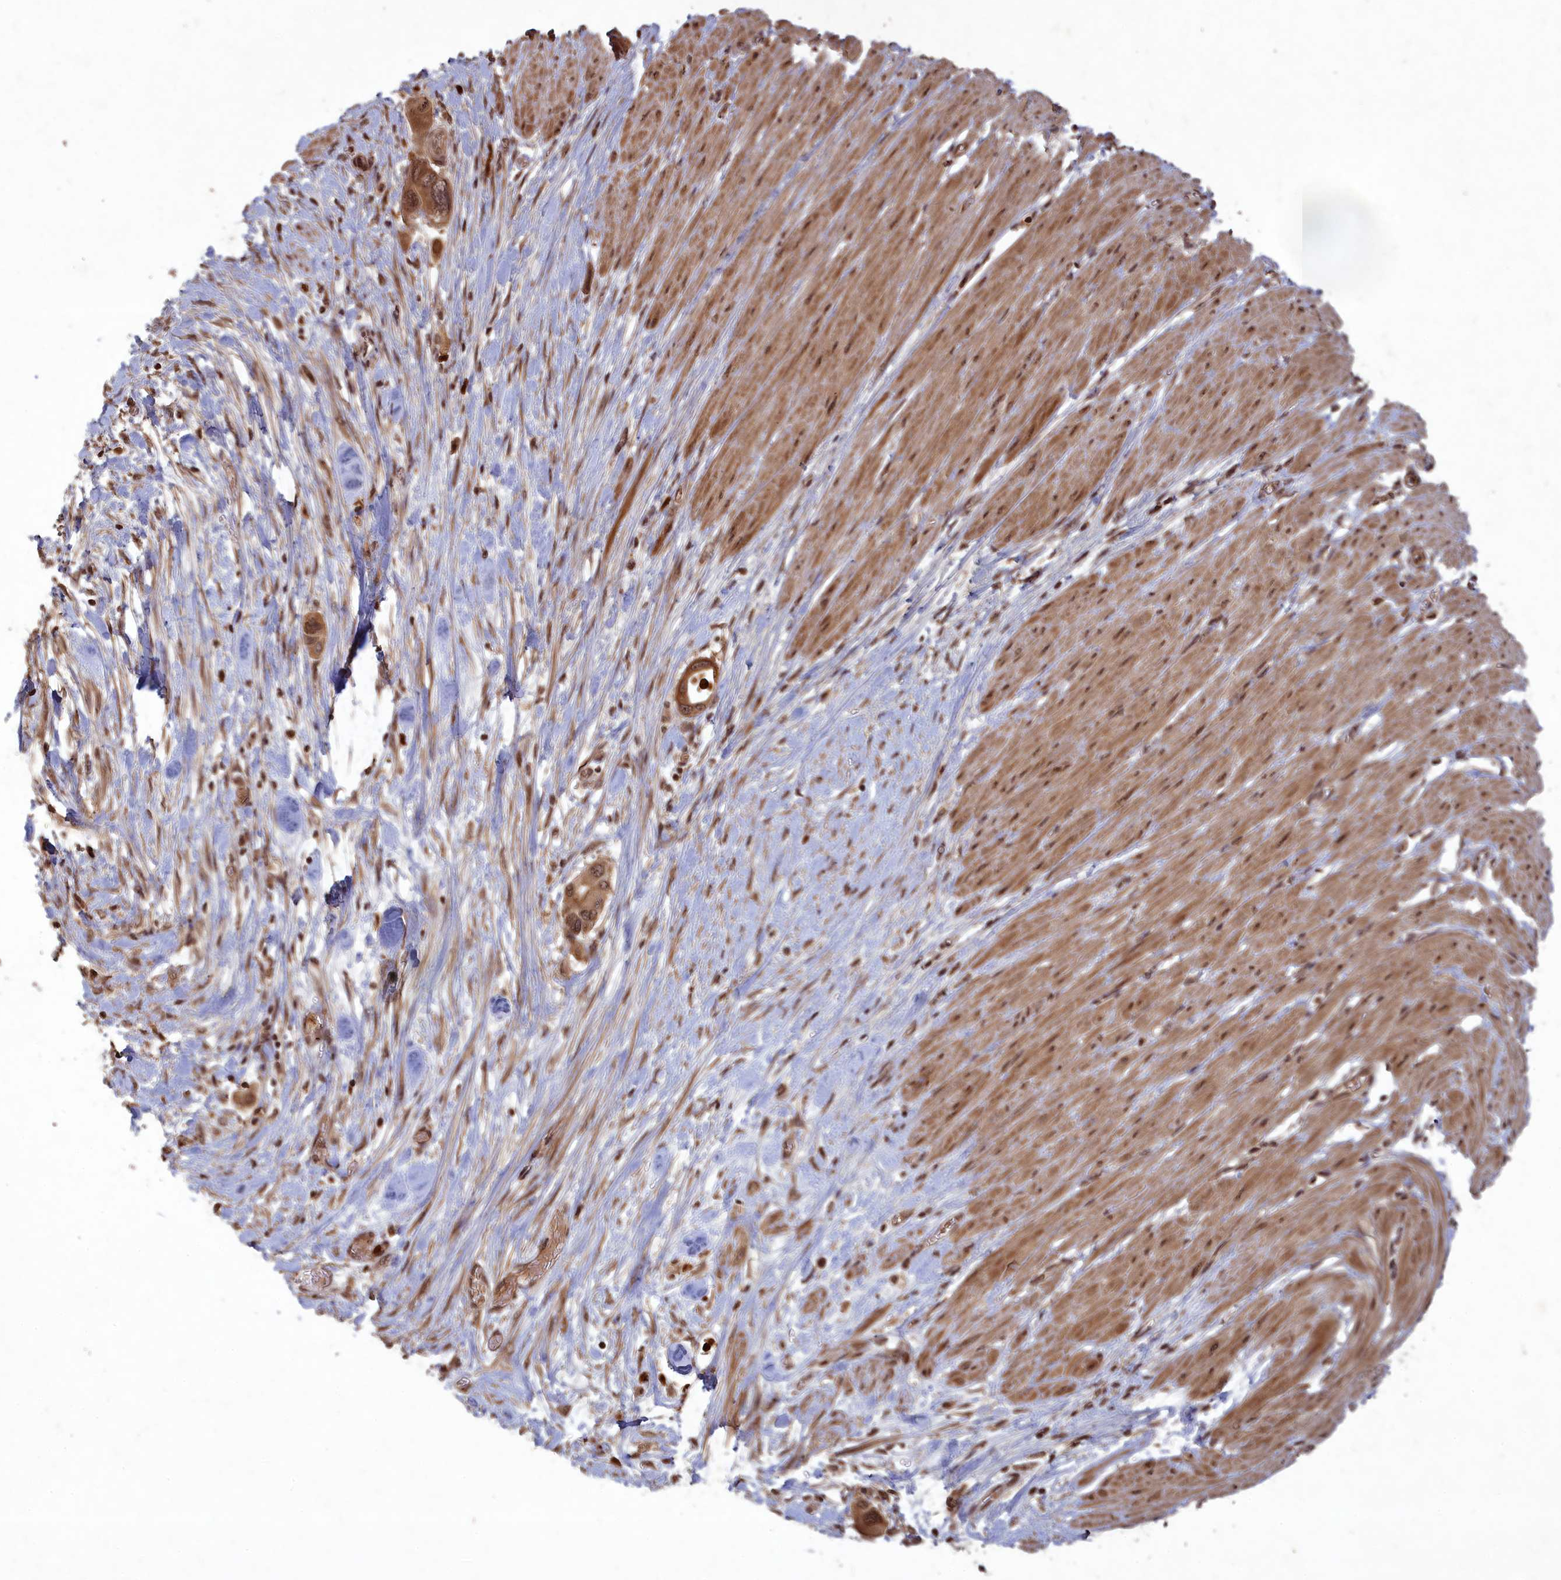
{"staining": {"intensity": "moderate", "quantity": ">75%", "location": "cytoplasmic/membranous,nuclear"}, "tissue": "pancreatic cancer", "cell_type": "Tumor cells", "image_type": "cancer", "snomed": [{"axis": "morphology", "description": "Adenocarcinoma, NOS"}, {"axis": "topography", "description": "Pancreas"}], "caption": "Protein expression analysis of human pancreatic cancer reveals moderate cytoplasmic/membranous and nuclear positivity in approximately >75% of tumor cells.", "gene": "SRMS", "patient": {"sex": "male", "age": 68}}